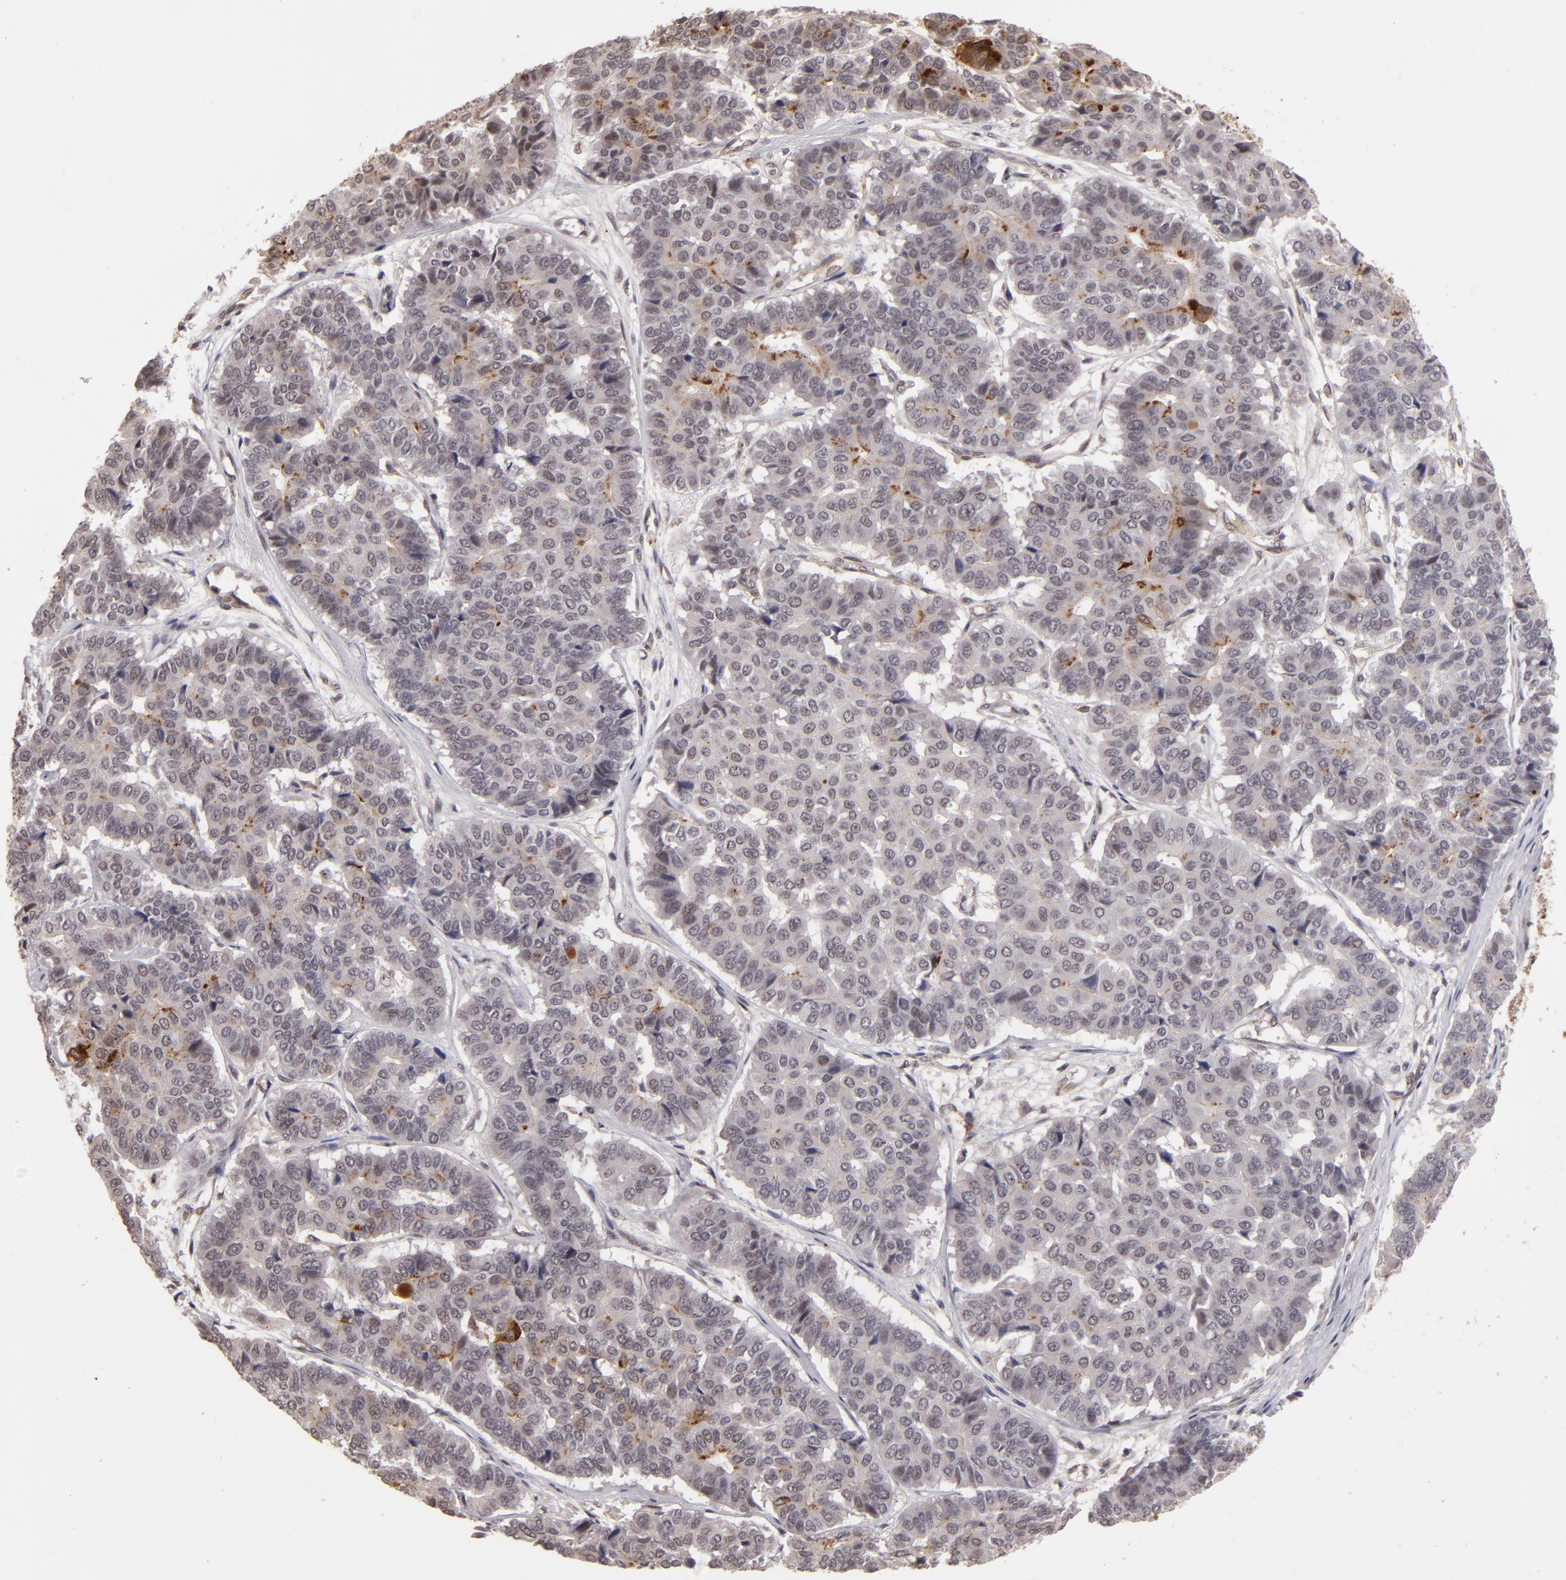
{"staining": {"intensity": "weak", "quantity": "<25%", "location": "cytoplasmic/membranous"}, "tissue": "pancreatic cancer", "cell_type": "Tumor cells", "image_type": "cancer", "snomed": [{"axis": "morphology", "description": "Adenocarcinoma, NOS"}, {"axis": "topography", "description": "Pancreas"}], "caption": "Immunohistochemistry (IHC) photomicrograph of neoplastic tissue: pancreatic cancer (adenocarcinoma) stained with DAB shows no significant protein staining in tumor cells.", "gene": "DFFA", "patient": {"sex": "male", "age": 50}}